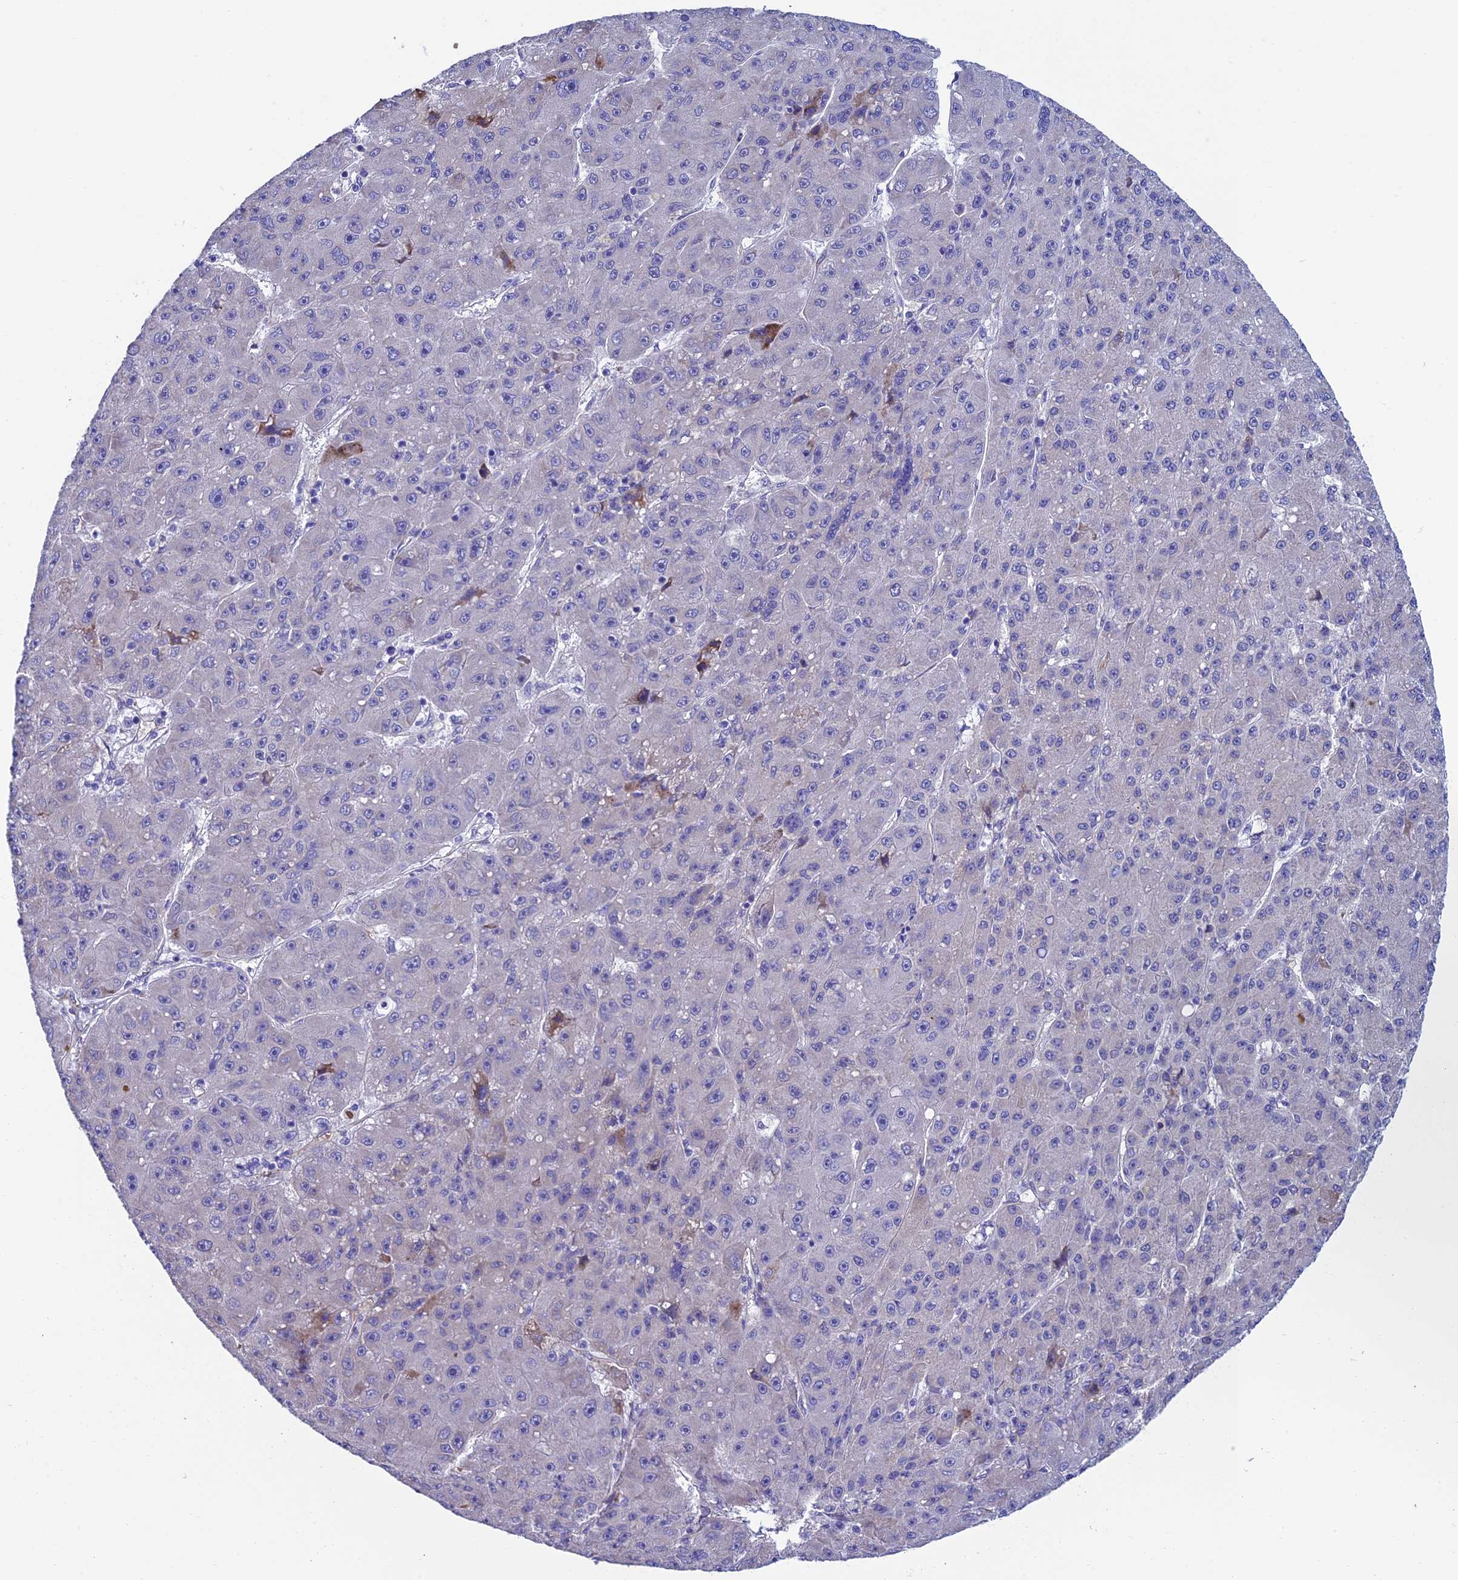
{"staining": {"intensity": "negative", "quantity": "none", "location": "none"}, "tissue": "liver cancer", "cell_type": "Tumor cells", "image_type": "cancer", "snomed": [{"axis": "morphology", "description": "Carcinoma, Hepatocellular, NOS"}, {"axis": "topography", "description": "Liver"}], "caption": "The micrograph displays no staining of tumor cells in hepatocellular carcinoma (liver).", "gene": "MACIR", "patient": {"sex": "male", "age": 67}}